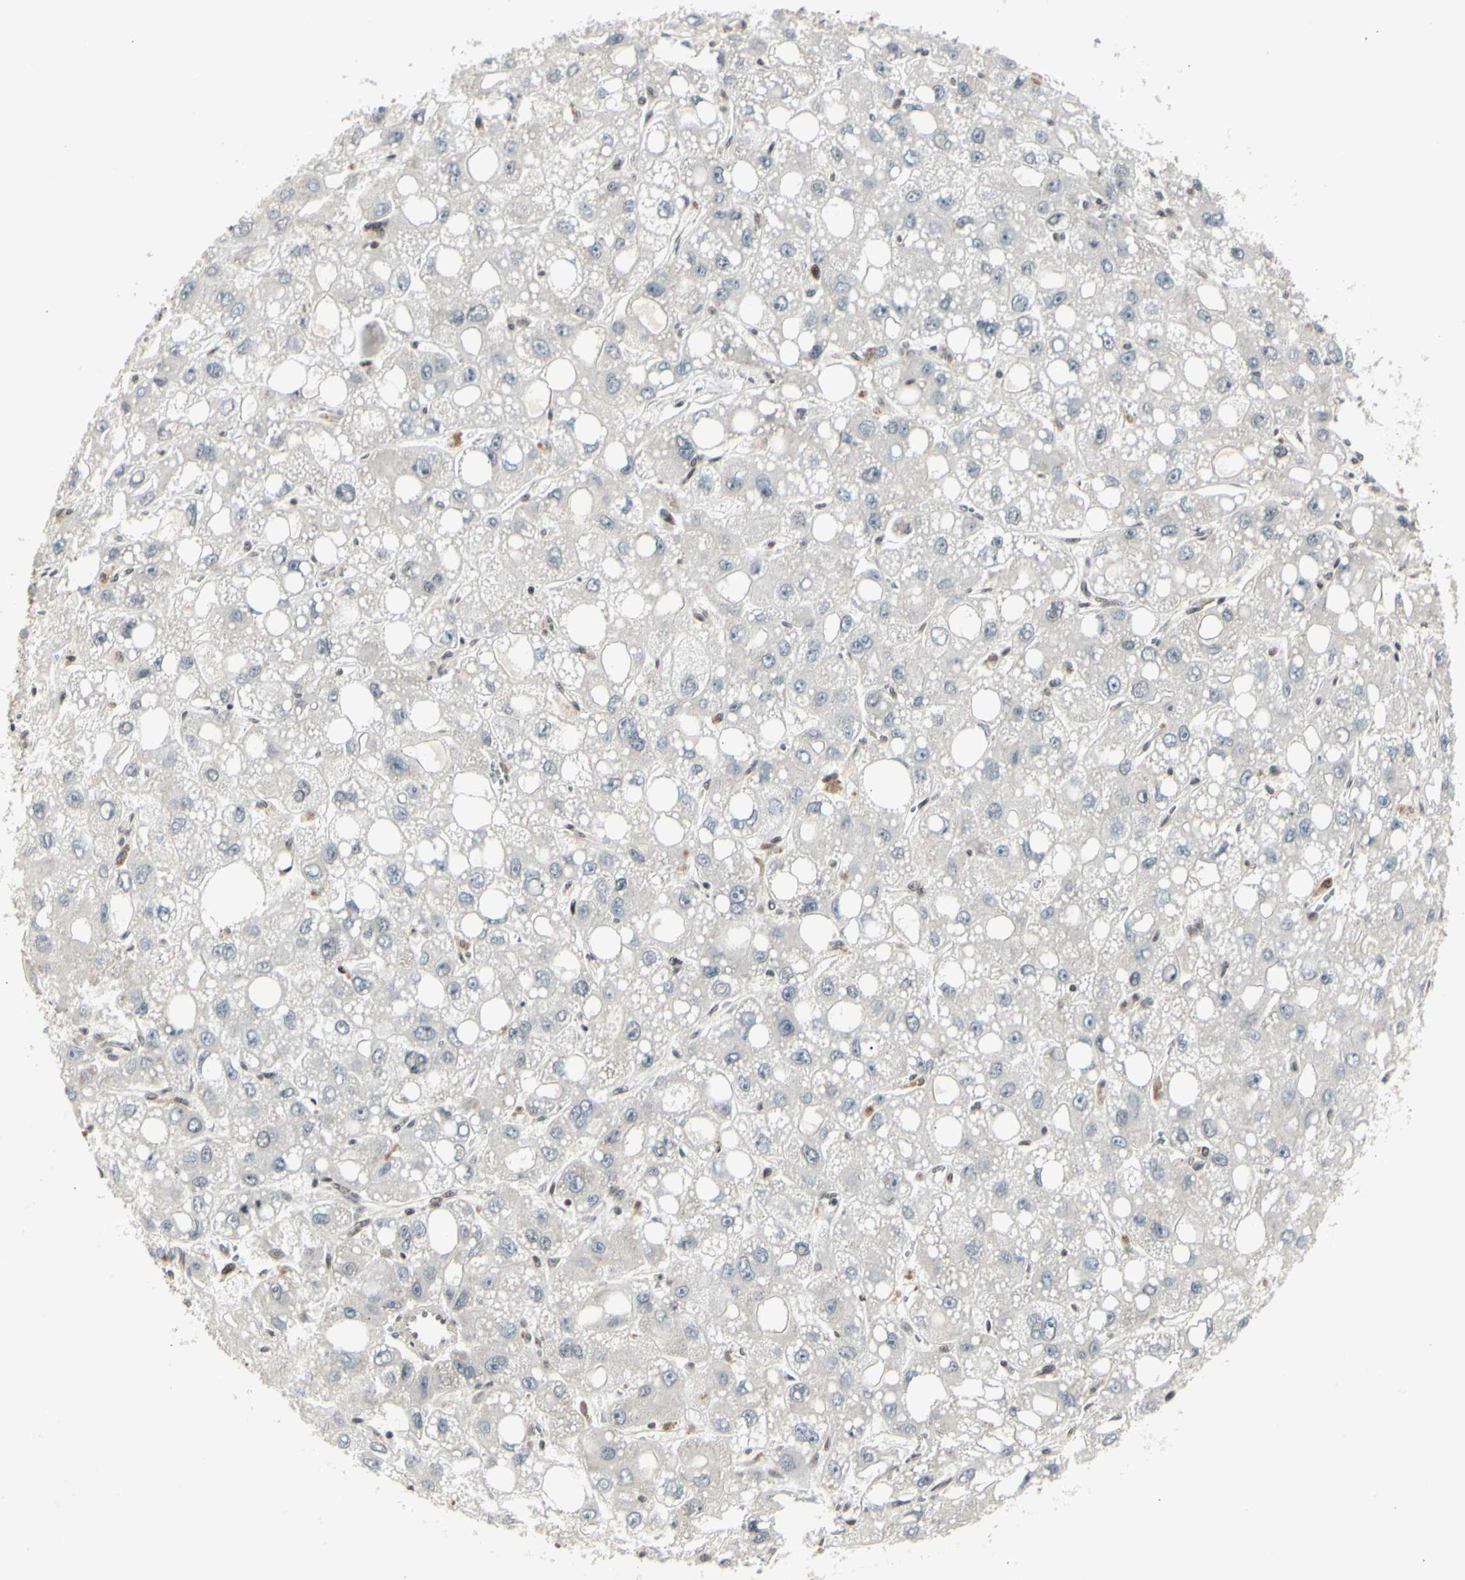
{"staining": {"intensity": "negative", "quantity": "none", "location": "none"}, "tissue": "liver cancer", "cell_type": "Tumor cells", "image_type": "cancer", "snomed": [{"axis": "morphology", "description": "Carcinoma, Hepatocellular, NOS"}, {"axis": "topography", "description": "Liver"}], "caption": "A high-resolution histopathology image shows immunohistochemistry staining of liver hepatocellular carcinoma, which reveals no significant expression in tumor cells. (Stains: DAB (3,3'-diaminobenzidine) immunohistochemistry with hematoxylin counter stain, Microscopy: brightfield microscopy at high magnification).", "gene": "FOXJ2", "patient": {"sex": "male", "age": 55}}